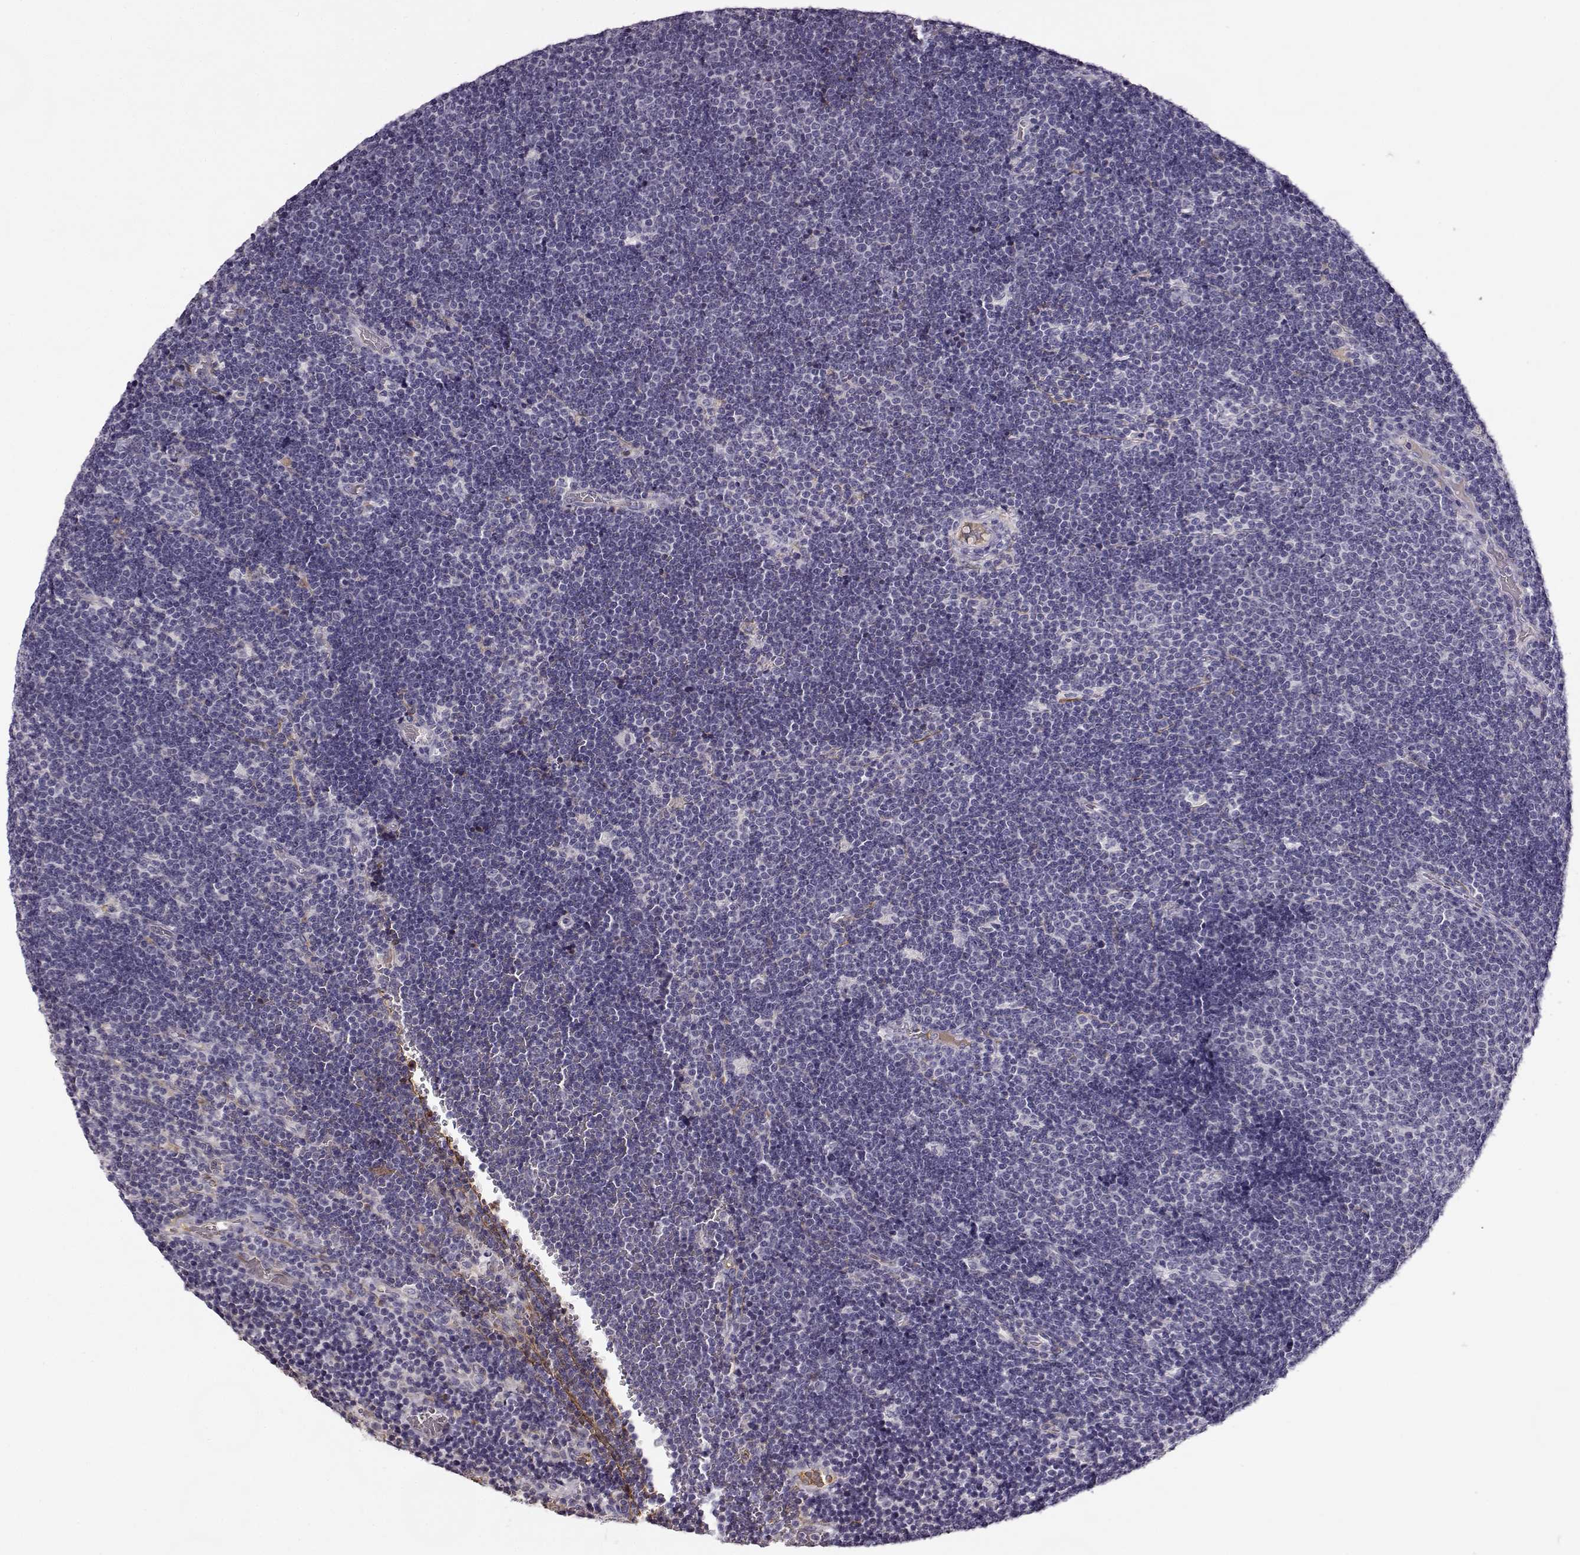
{"staining": {"intensity": "negative", "quantity": "none", "location": "none"}, "tissue": "lymphoma", "cell_type": "Tumor cells", "image_type": "cancer", "snomed": [{"axis": "morphology", "description": "Malignant lymphoma, non-Hodgkin's type, Low grade"}, {"axis": "topography", "description": "Brain"}], "caption": "DAB immunohistochemical staining of human lymphoma shows no significant expression in tumor cells.", "gene": "TRIM69", "patient": {"sex": "female", "age": 66}}